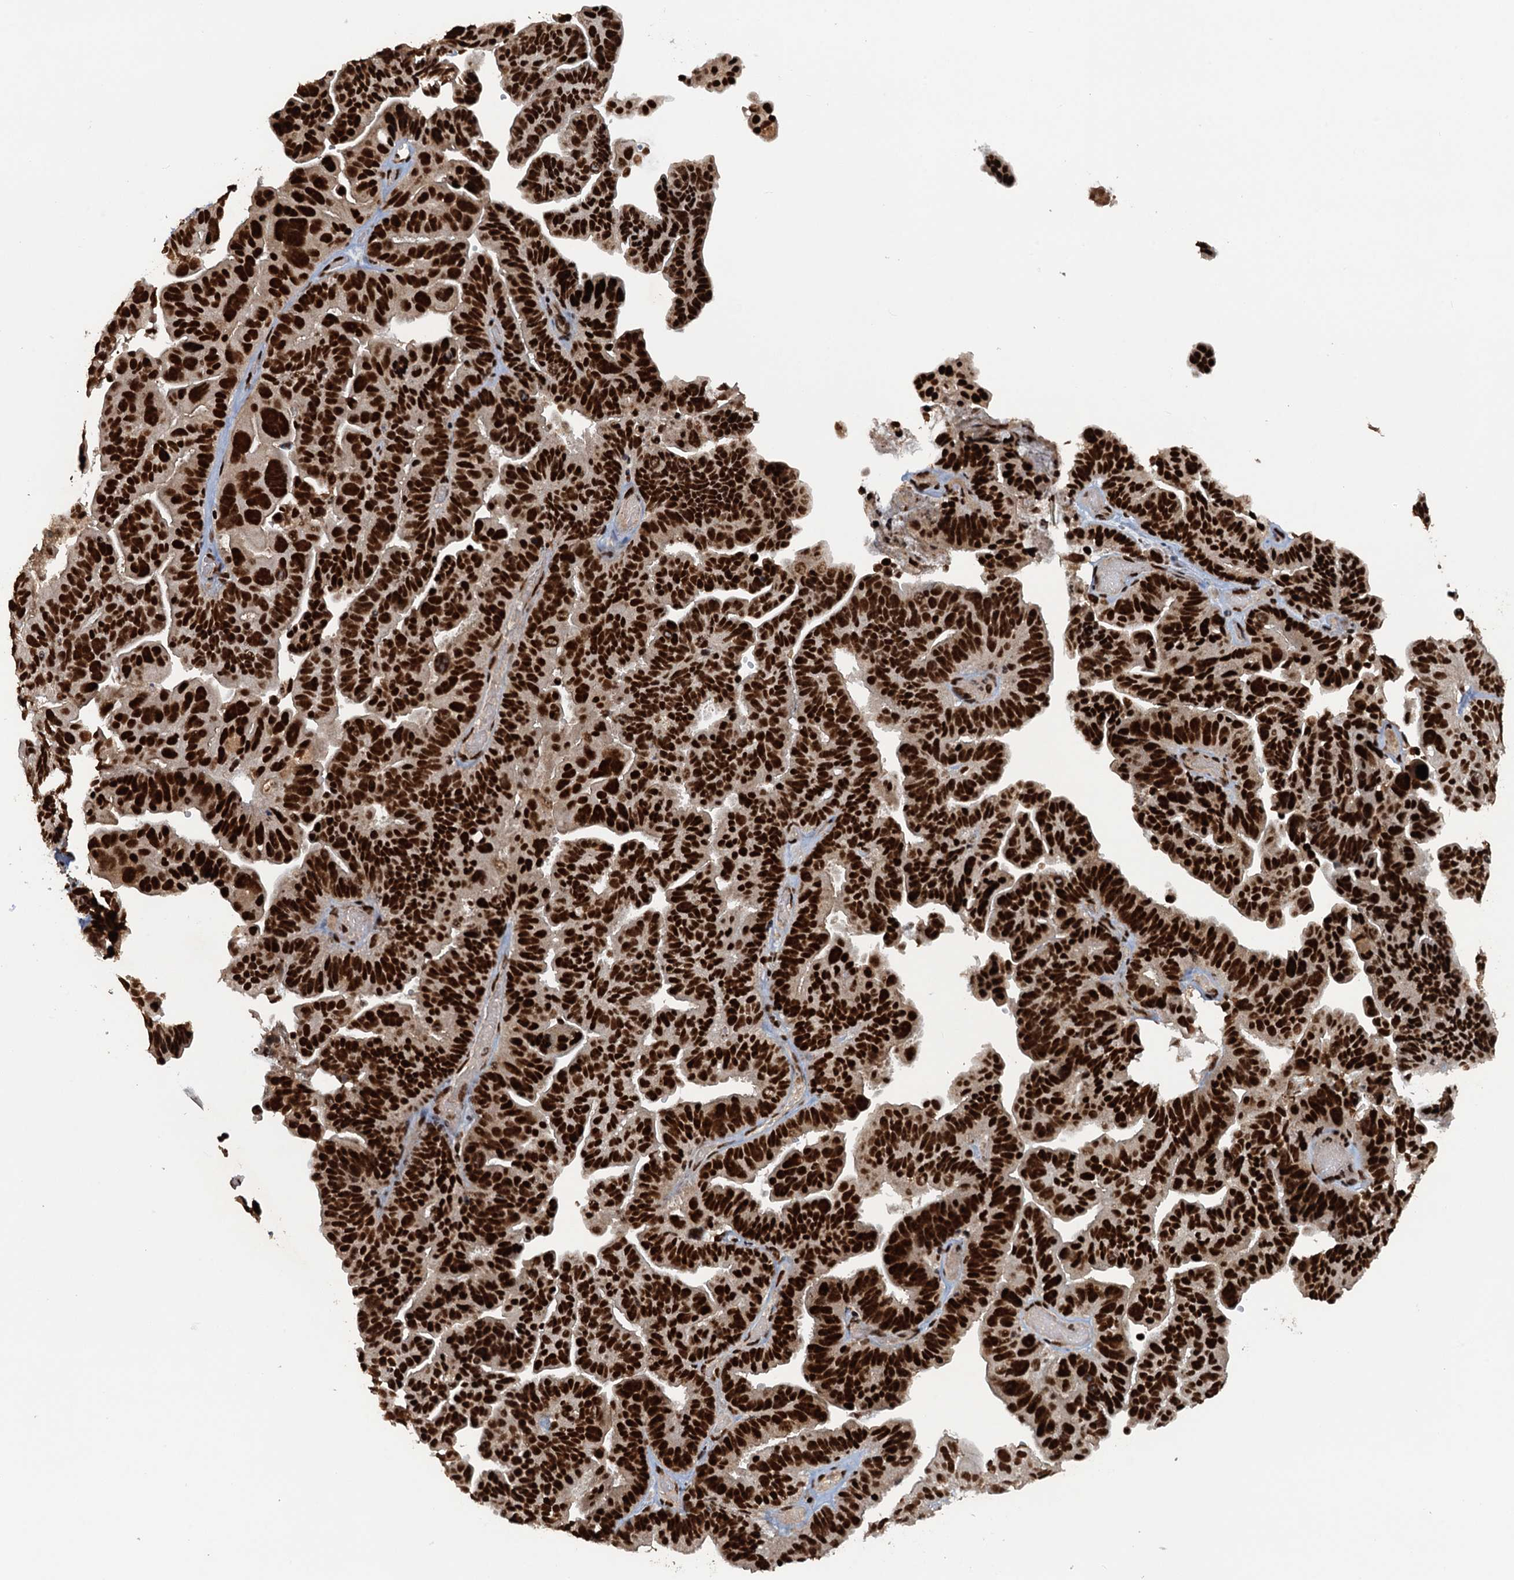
{"staining": {"intensity": "strong", "quantity": ">75%", "location": "nuclear"}, "tissue": "ovarian cancer", "cell_type": "Tumor cells", "image_type": "cancer", "snomed": [{"axis": "morphology", "description": "Cystadenocarcinoma, serous, NOS"}, {"axis": "topography", "description": "Ovary"}], "caption": "Serous cystadenocarcinoma (ovarian) stained with DAB IHC exhibits high levels of strong nuclear positivity in about >75% of tumor cells.", "gene": "ZC3H18", "patient": {"sex": "female", "age": 56}}